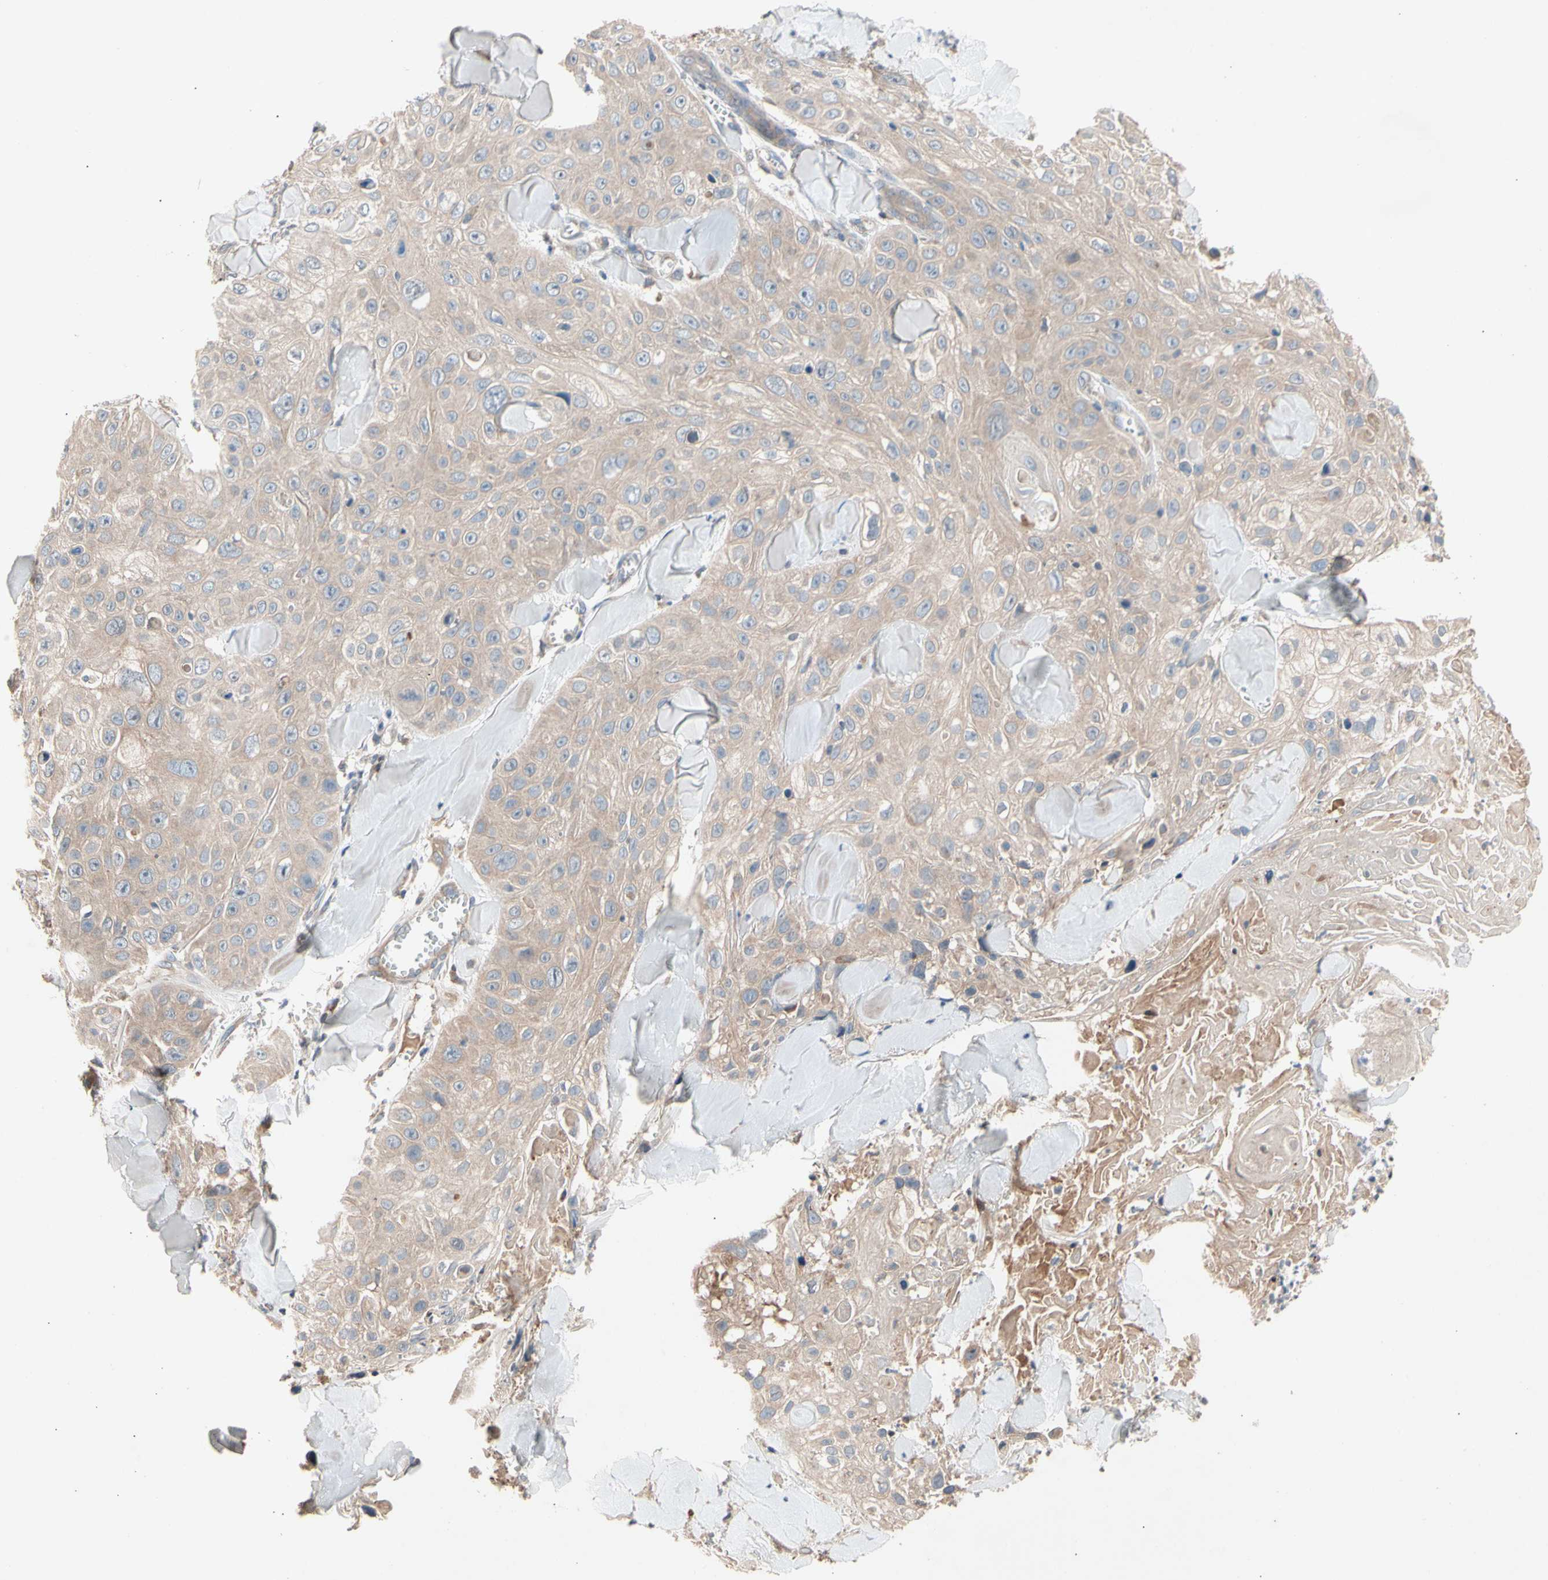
{"staining": {"intensity": "weak", "quantity": ">75%", "location": "cytoplasmic/membranous"}, "tissue": "skin cancer", "cell_type": "Tumor cells", "image_type": "cancer", "snomed": [{"axis": "morphology", "description": "Squamous cell carcinoma, NOS"}, {"axis": "topography", "description": "Skin"}], "caption": "A brown stain labels weak cytoplasmic/membranous staining of a protein in skin squamous cell carcinoma tumor cells.", "gene": "PRDX4", "patient": {"sex": "male", "age": 86}}